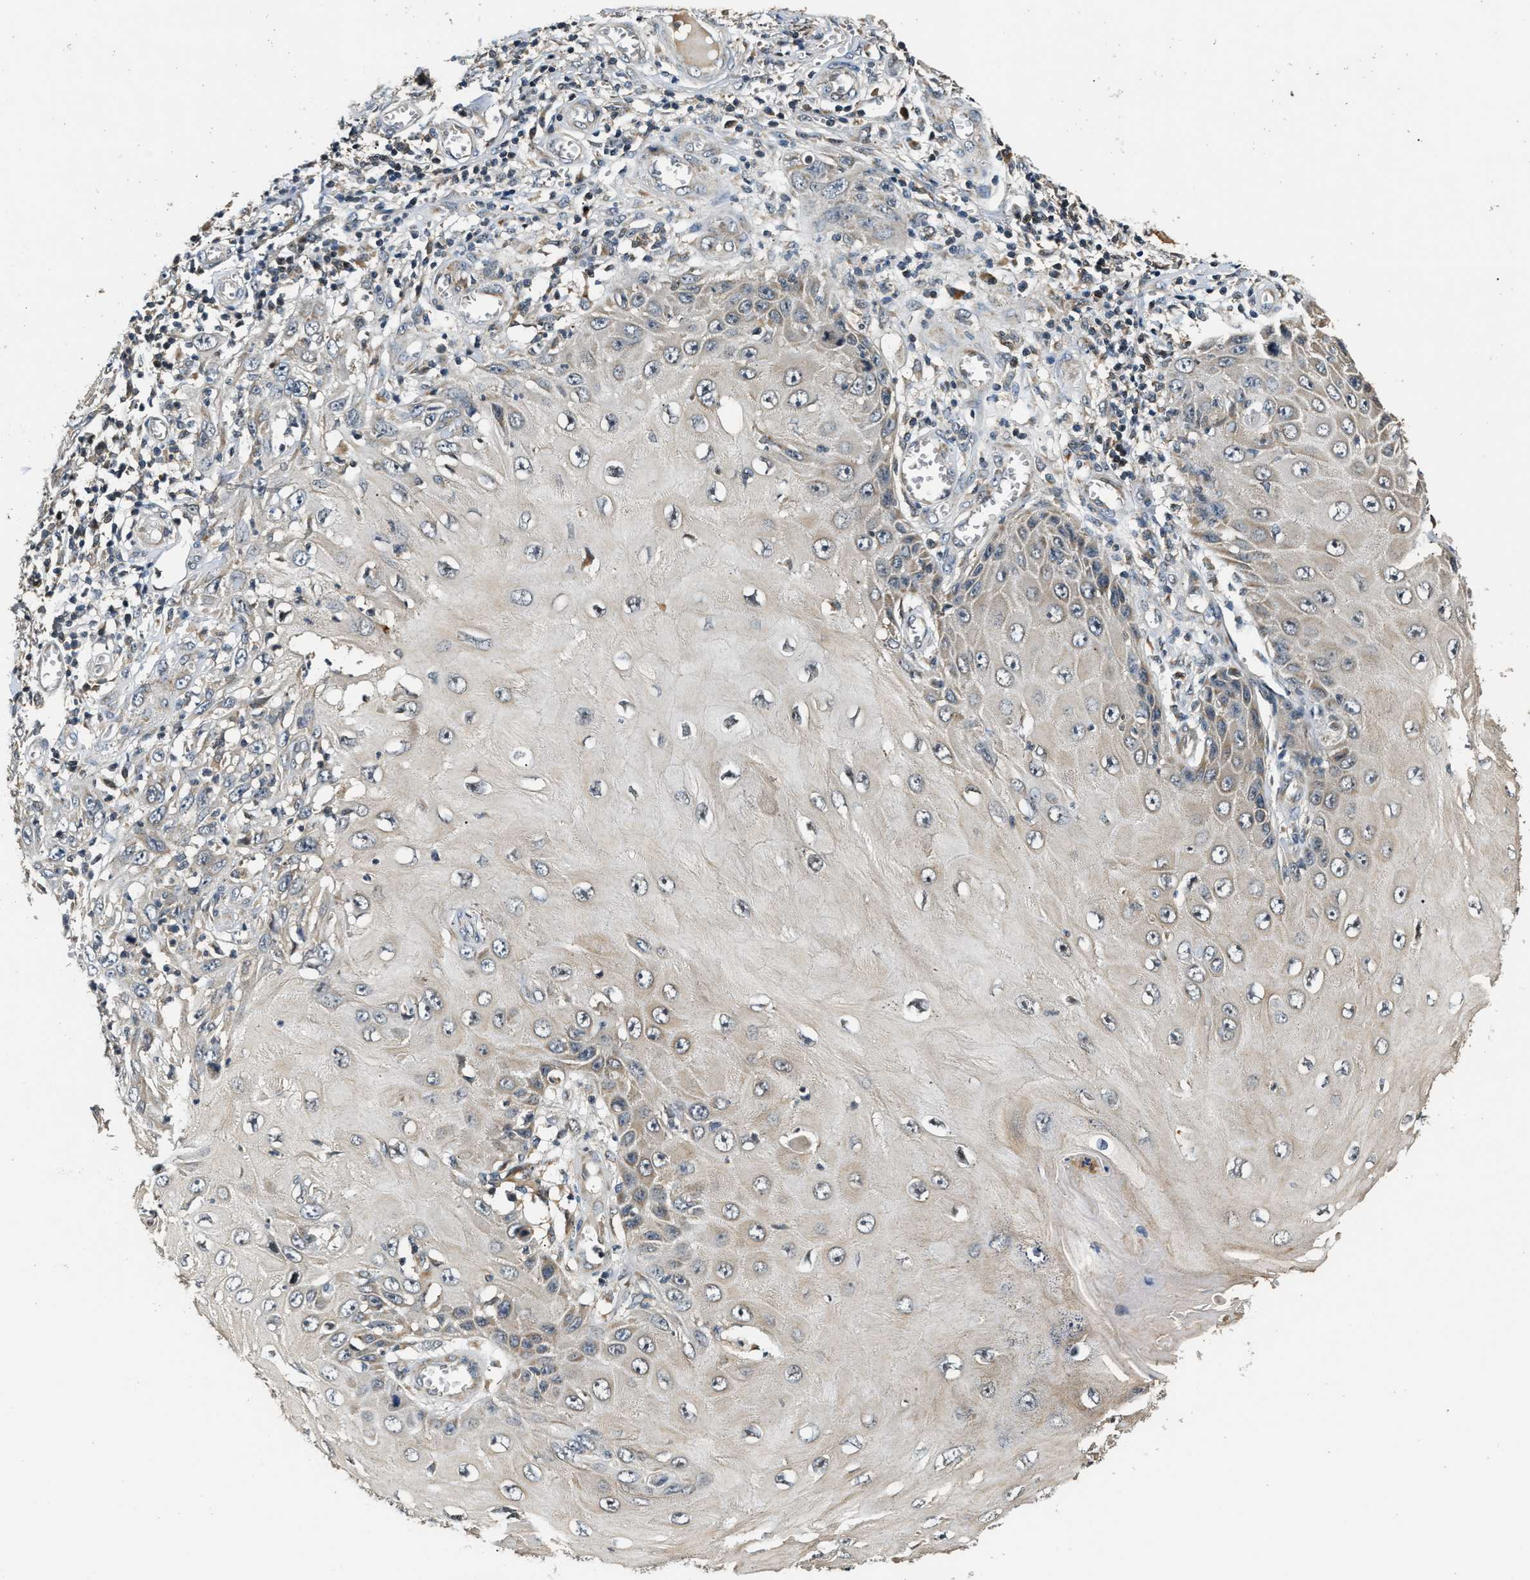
{"staining": {"intensity": "weak", "quantity": "25%-75%", "location": "cytoplasmic/membranous"}, "tissue": "skin cancer", "cell_type": "Tumor cells", "image_type": "cancer", "snomed": [{"axis": "morphology", "description": "Squamous cell carcinoma, NOS"}, {"axis": "topography", "description": "Skin"}], "caption": "Human skin cancer (squamous cell carcinoma) stained with a brown dye reveals weak cytoplasmic/membranous positive expression in about 25%-75% of tumor cells.", "gene": "EXTL2", "patient": {"sex": "female", "age": 73}}